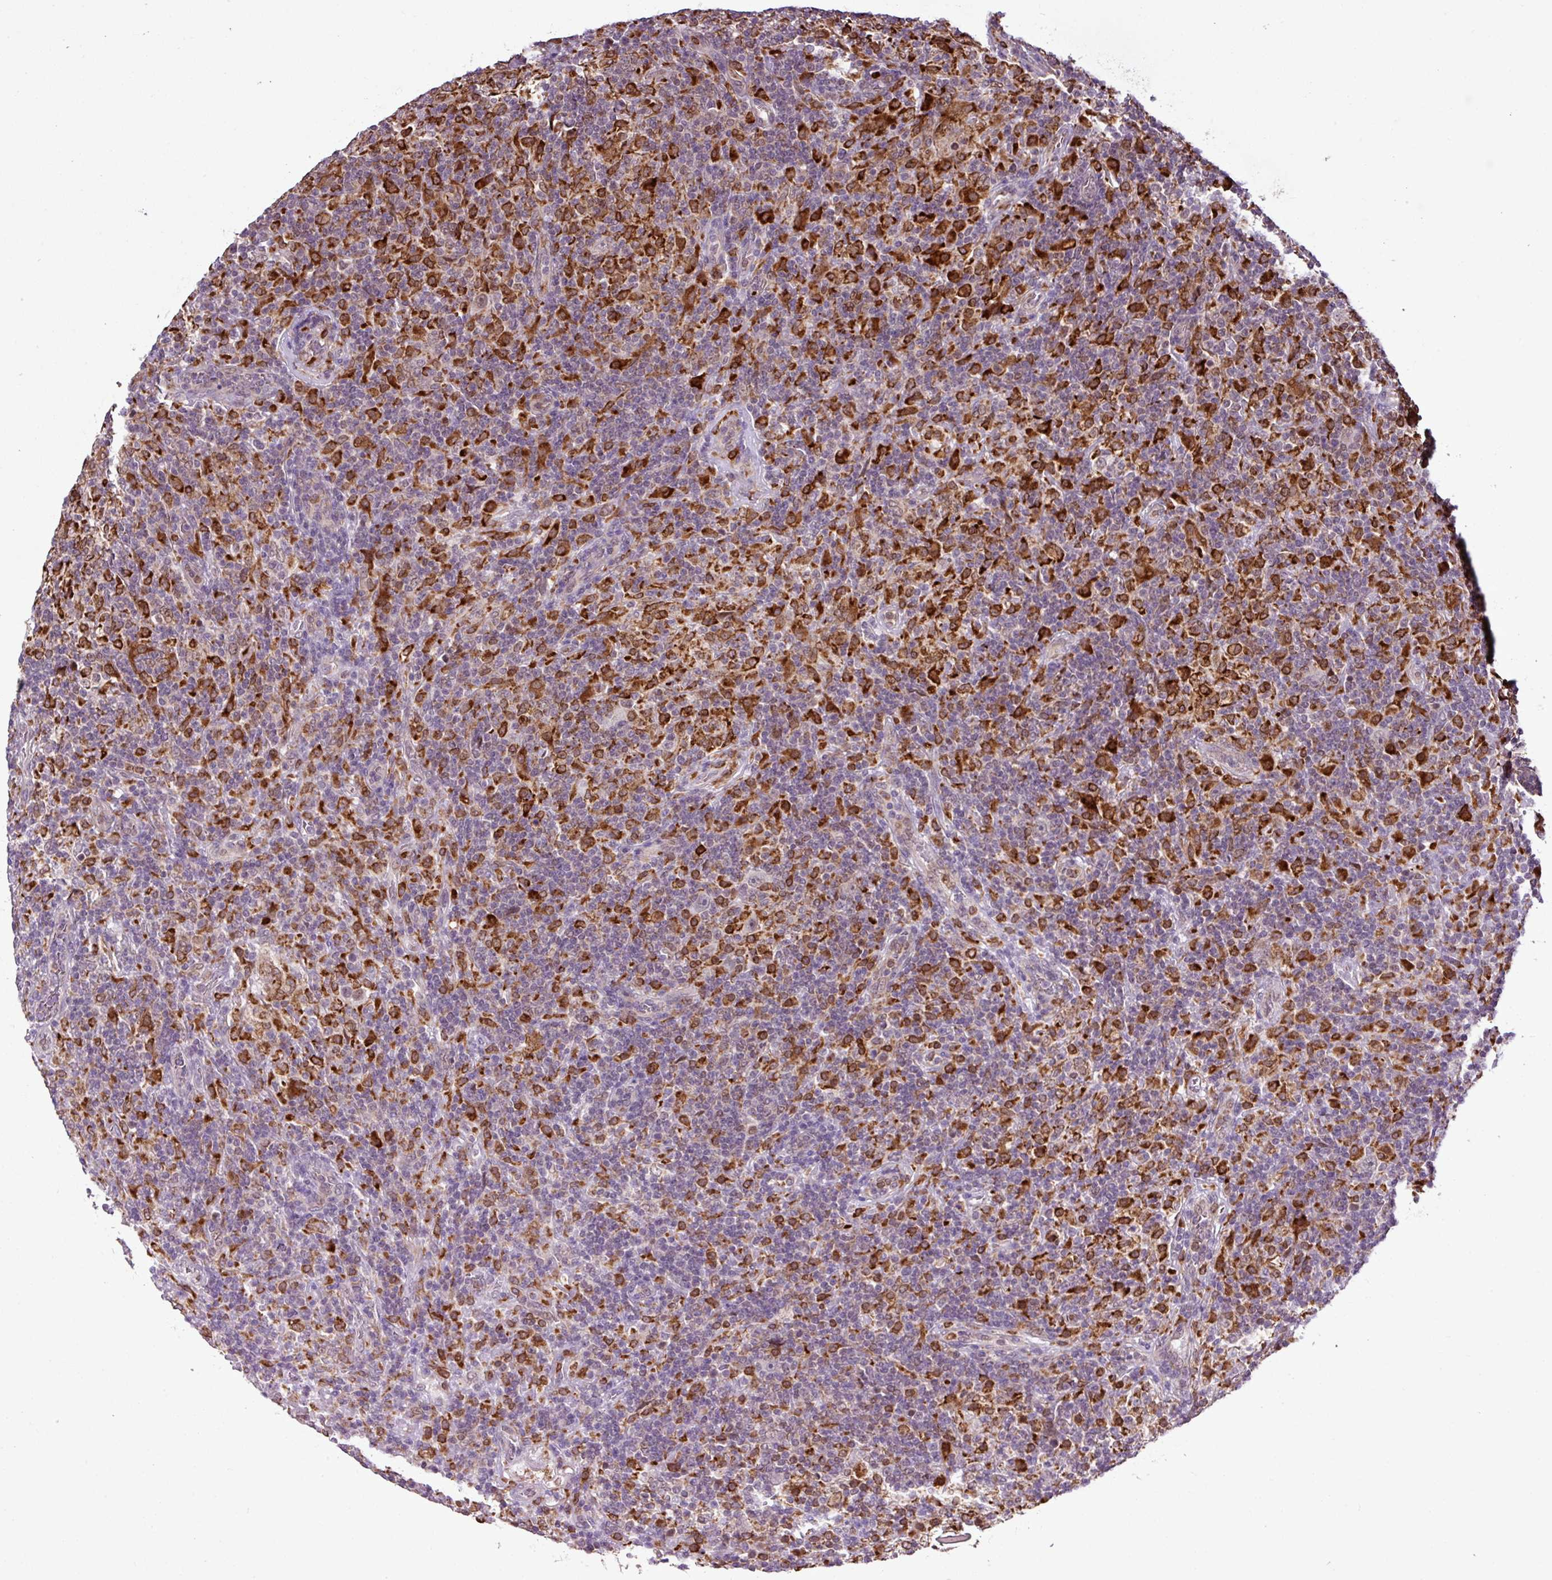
{"staining": {"intensity": "moderate", "quantity": ">75%", "location": "nuclear"}, "tissue": "lymphoma", "cell_type": "Tumor cells", "image_type": "cancer", "snomed": [{"axis": "morphology", "description": "Hodgkin's disease, NOS"}, {"axis": "topography", "description": "Lymph node"}], "caption": "Immunohistochemistry image of human Hodgkin's disease stained for a protein (brown), which reveals medium levels of moderate nuclear expression in about >75% of tumor cells.", "gene": "SMCO4", "patient": {"sex": "male", "age": 70}}